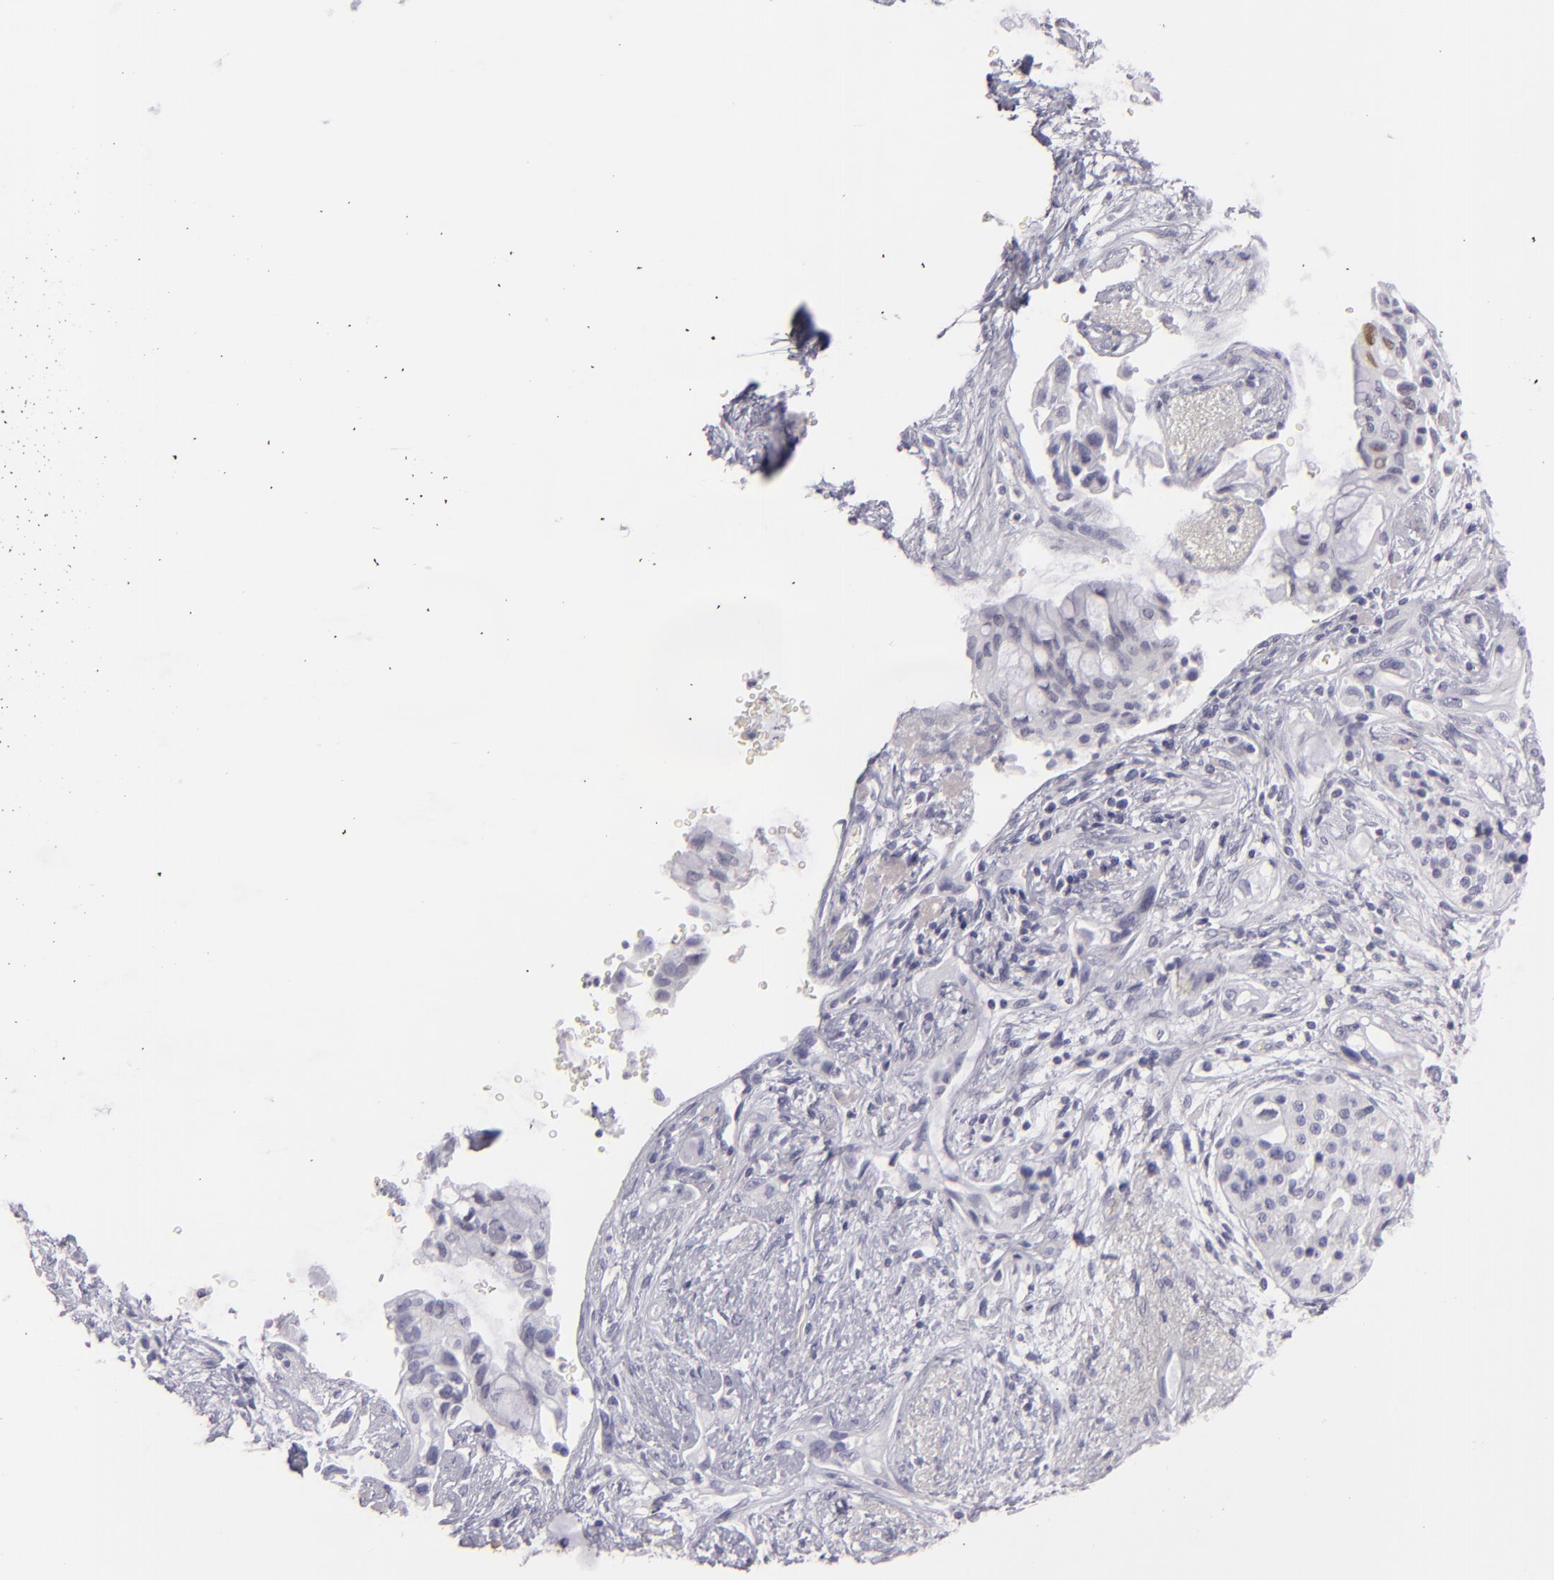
{"staining": {"intensity": "negative", "quantity": "none", "location": "none"}, "tissue": "pancreatic cancer", "cell_type": "Tumor cells", "image_type": "cancer", "snomed": [{"axis": "morphology", "description": "Adenocarcinoma, NOS"}, {"axis": "topography", "description": "Pancreas"}], "caption": "Histopathology image shows no significant protein positivity in tumor cells of pancreatic cancer (adenocarcinoma).", "gene": "CDX2", "patient": {"sex": "female", "age": 70}}